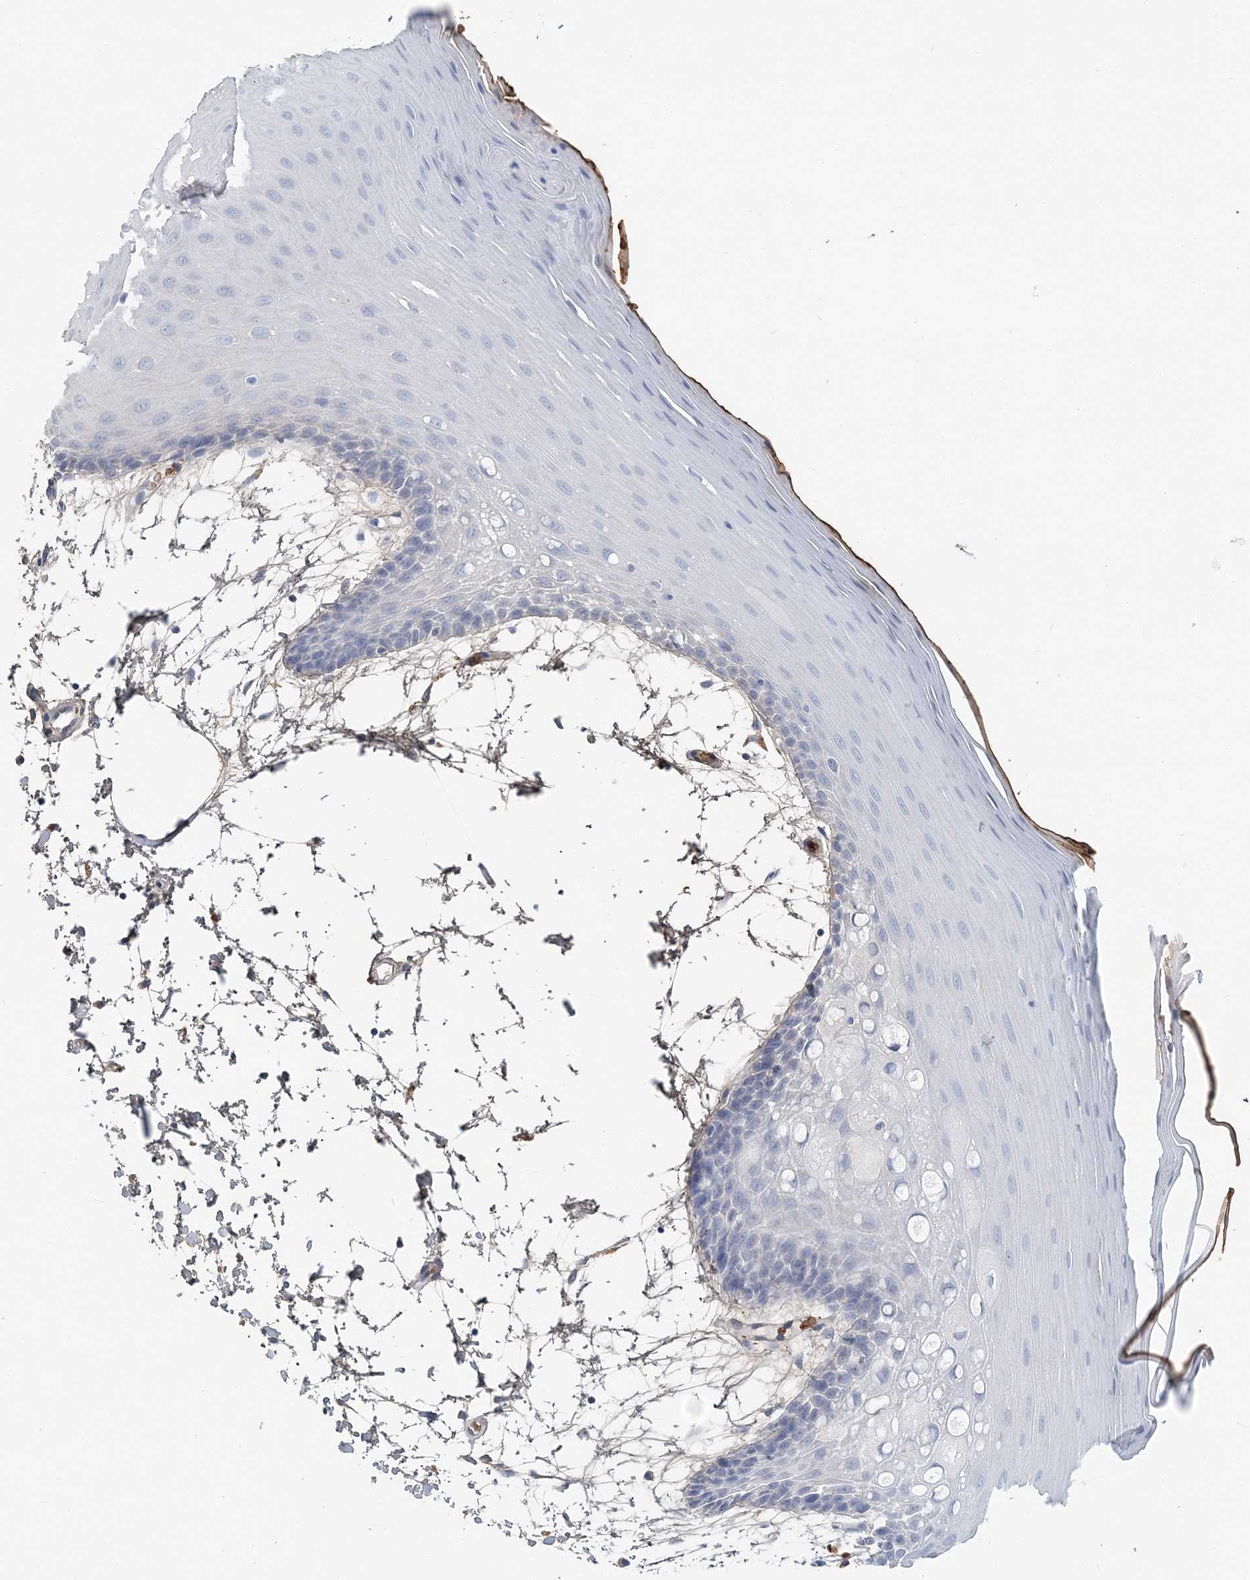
{"staining": {"intensity": "negative", "quantity": "none", "location": "none"}, "tissue": "oral mucosa", "cell_type": "Squamous epithelial cells", "image_type": "normal", "snomed": [{"axis": "morphology", "description": "Normal tissue, NOS"}, {"axis": "topography", "description": "Skeletal muscle"}, {"axis": "topography", "description": "Oral tissue"}, {"axis": "topography", "description": "Salivary gland"}, {"axis": "topography", "description": "Peripheral nerve tissue"}], "caption": "Oral mucosa was stained to show a protein in brown. There is no significant expression in squamous epithelial cells. (Stains: DAB immunohistochemistry (IHC) with hematoxylin counter stain, Microscopy: brightfield microscopy at high magnification).", "gene": "HBD", "patient": {"sex": "male", "age": 54}}